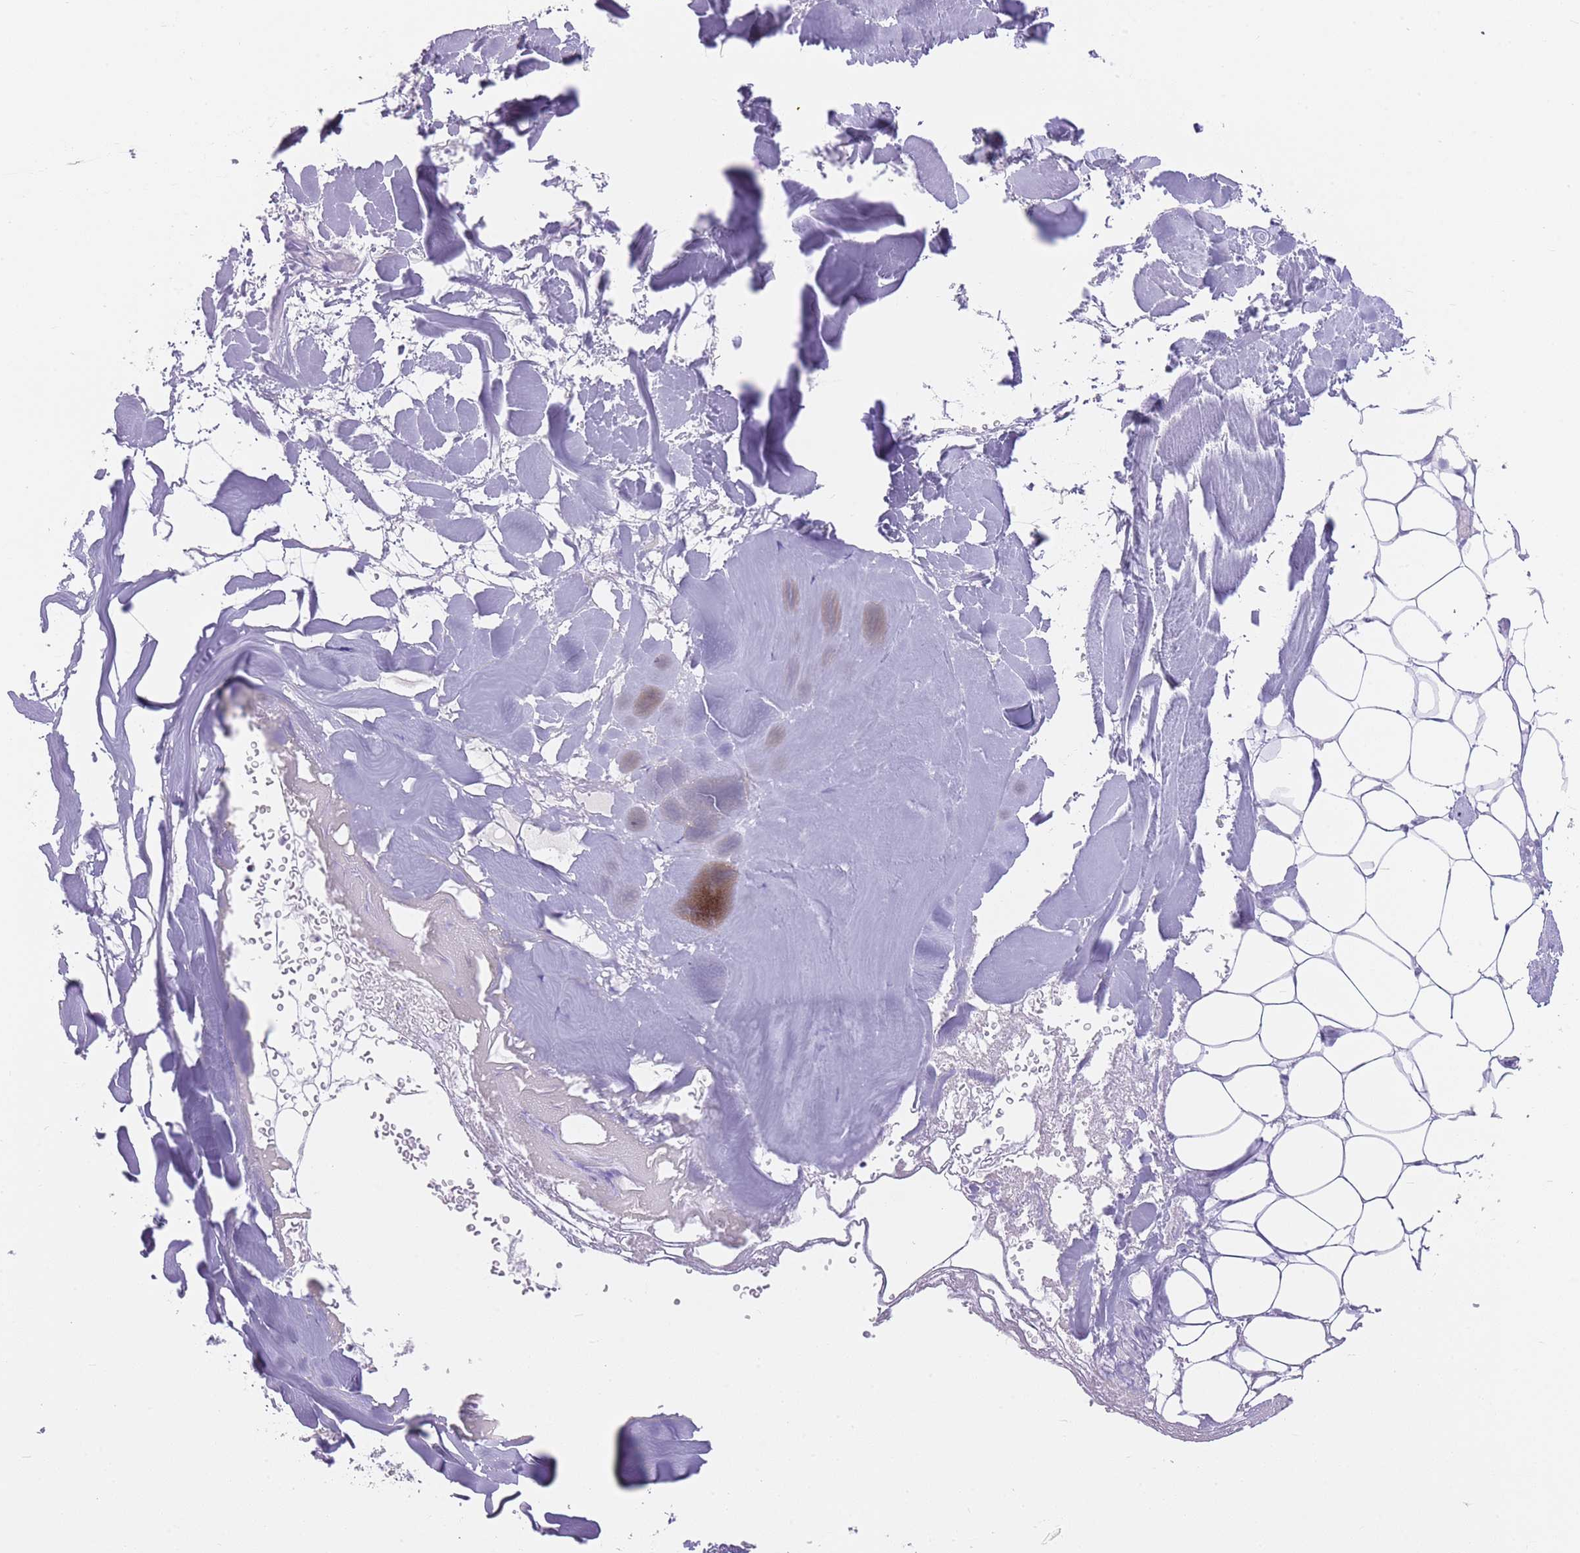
{"staining": {"intensity": "negative", "quantity": "none", "location": "none"}, "tissue": "adipose tissue", "cell_type": "Adipocytes", "image_type": "normal", "snomed": [{"axis": "morphology", "description": "Normal tissue, NOS"}, {"axis": "topography", "description": "Peripheral nerve tissue"}], "caption": "IHC of normal human adipose tissue demonstrates no positivity in adipocytes. Nuclei are stained in blue.", "gene": "OR11H12", "patient": {"sex": "male", "age": 74}}